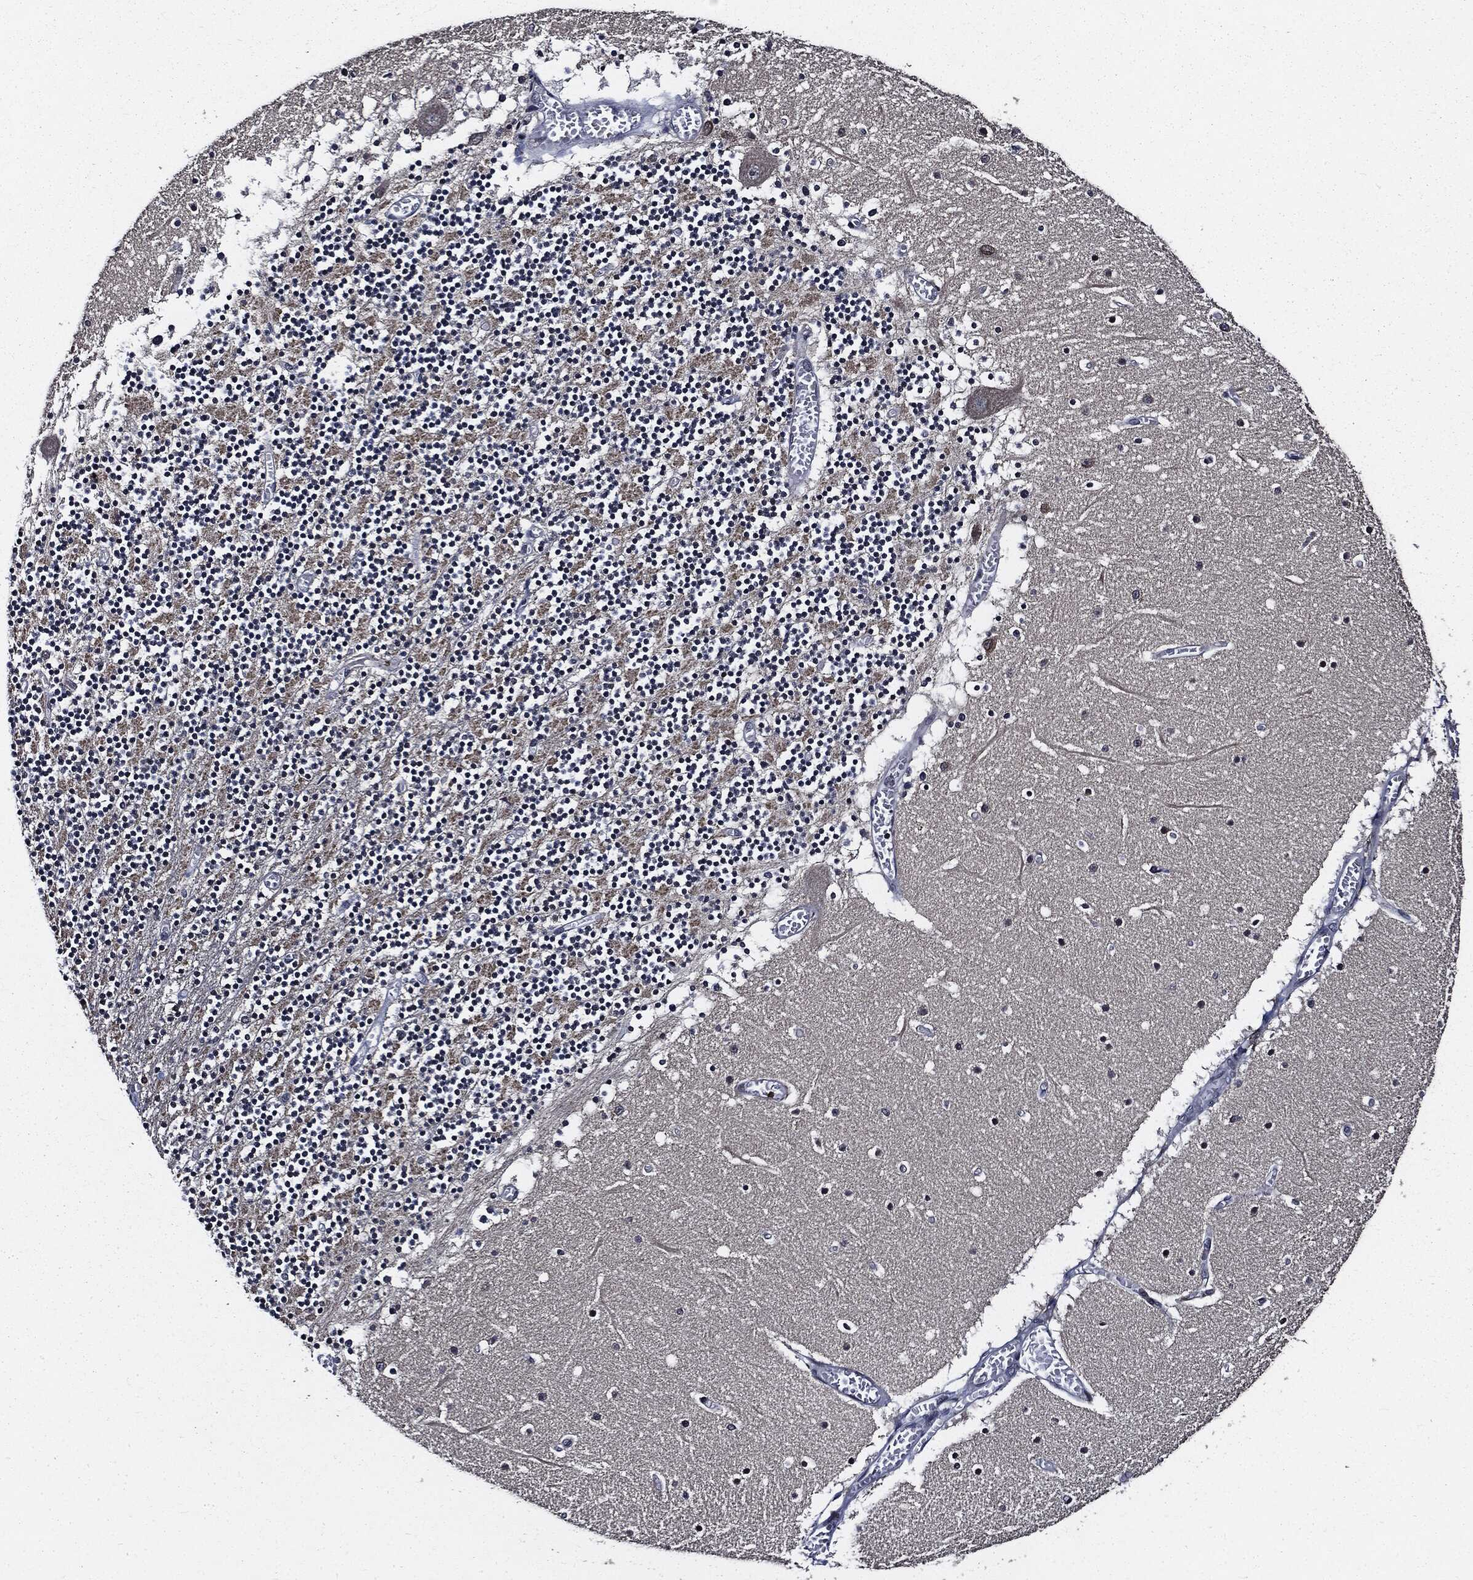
{"staining": {"intensity": "negative", "quantity": "none", "location": "none"}, "tissue": "cerebellum", "cell_type": "Cells in granular layer", "image_type": "normal", "snomed": [{"axis": "morphology", "description": "Normal tissue, NOS"}, {"axis": "topography", "description": "Cerebellum"}], "caption": "This is an IHC photomicrograph of unremarkable human cerebellum. There is no positivity in cells in granular layer.", "gene": "SUGT1", "patient": {"sex": "female", "age": 28}}